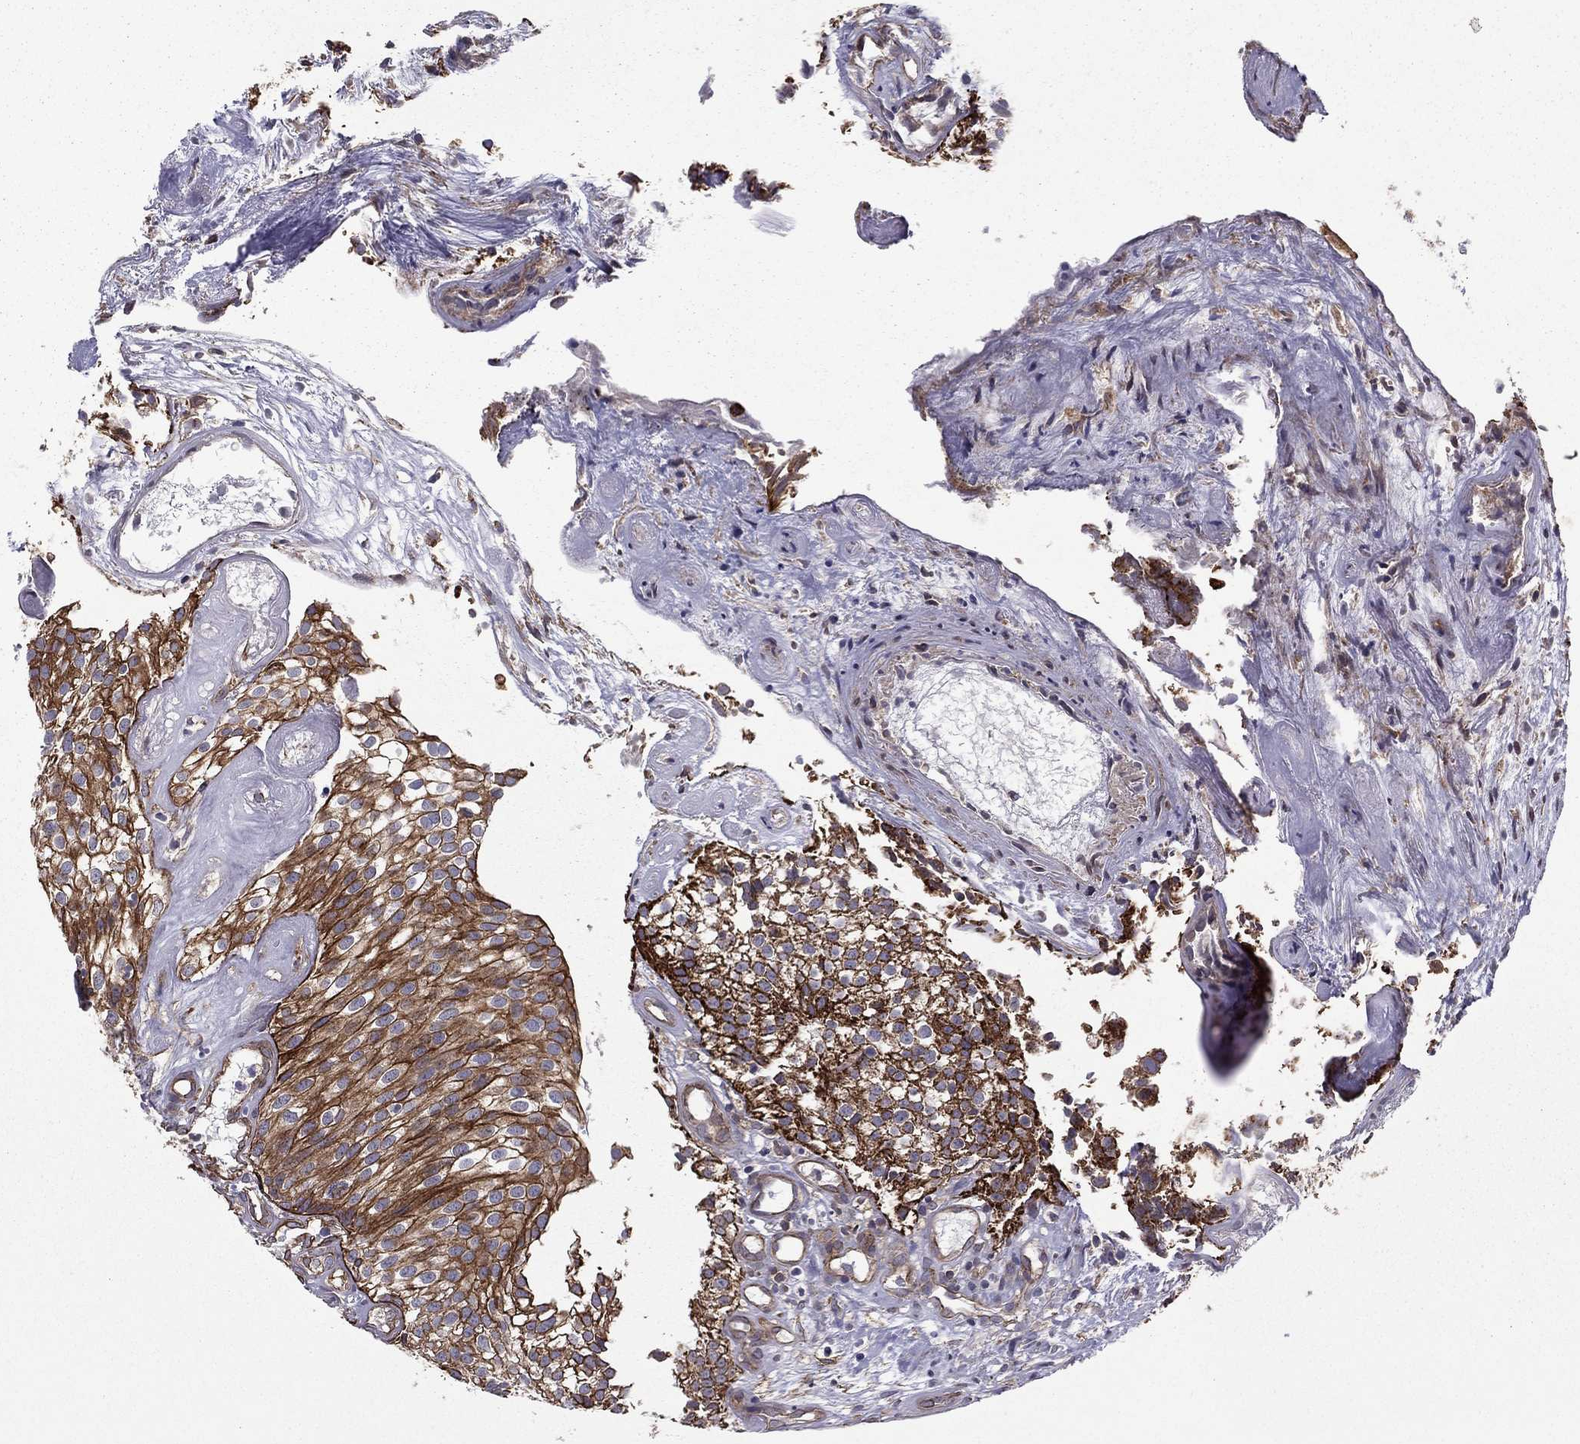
{"staining": {"intensity": "strong", "quantity": "25%-75%", "location": "cytoplasmic/membranous"}, "tissue": "urothelial cancer", "cell_type": "Tumor cells", "image_type": "cancer", "snomed": [{"axis": "morphology", "description": "Urothelial carcinoma, High grade"}, {"axis": "topography", "description": "Urinary bladder"}], "caption": "High-grade urothelial carcinoma stained with a protein marker reveals strong staining in tumor cells.", "gene": "SHMT1", "patient": {"sex": "female", "age": 79}}